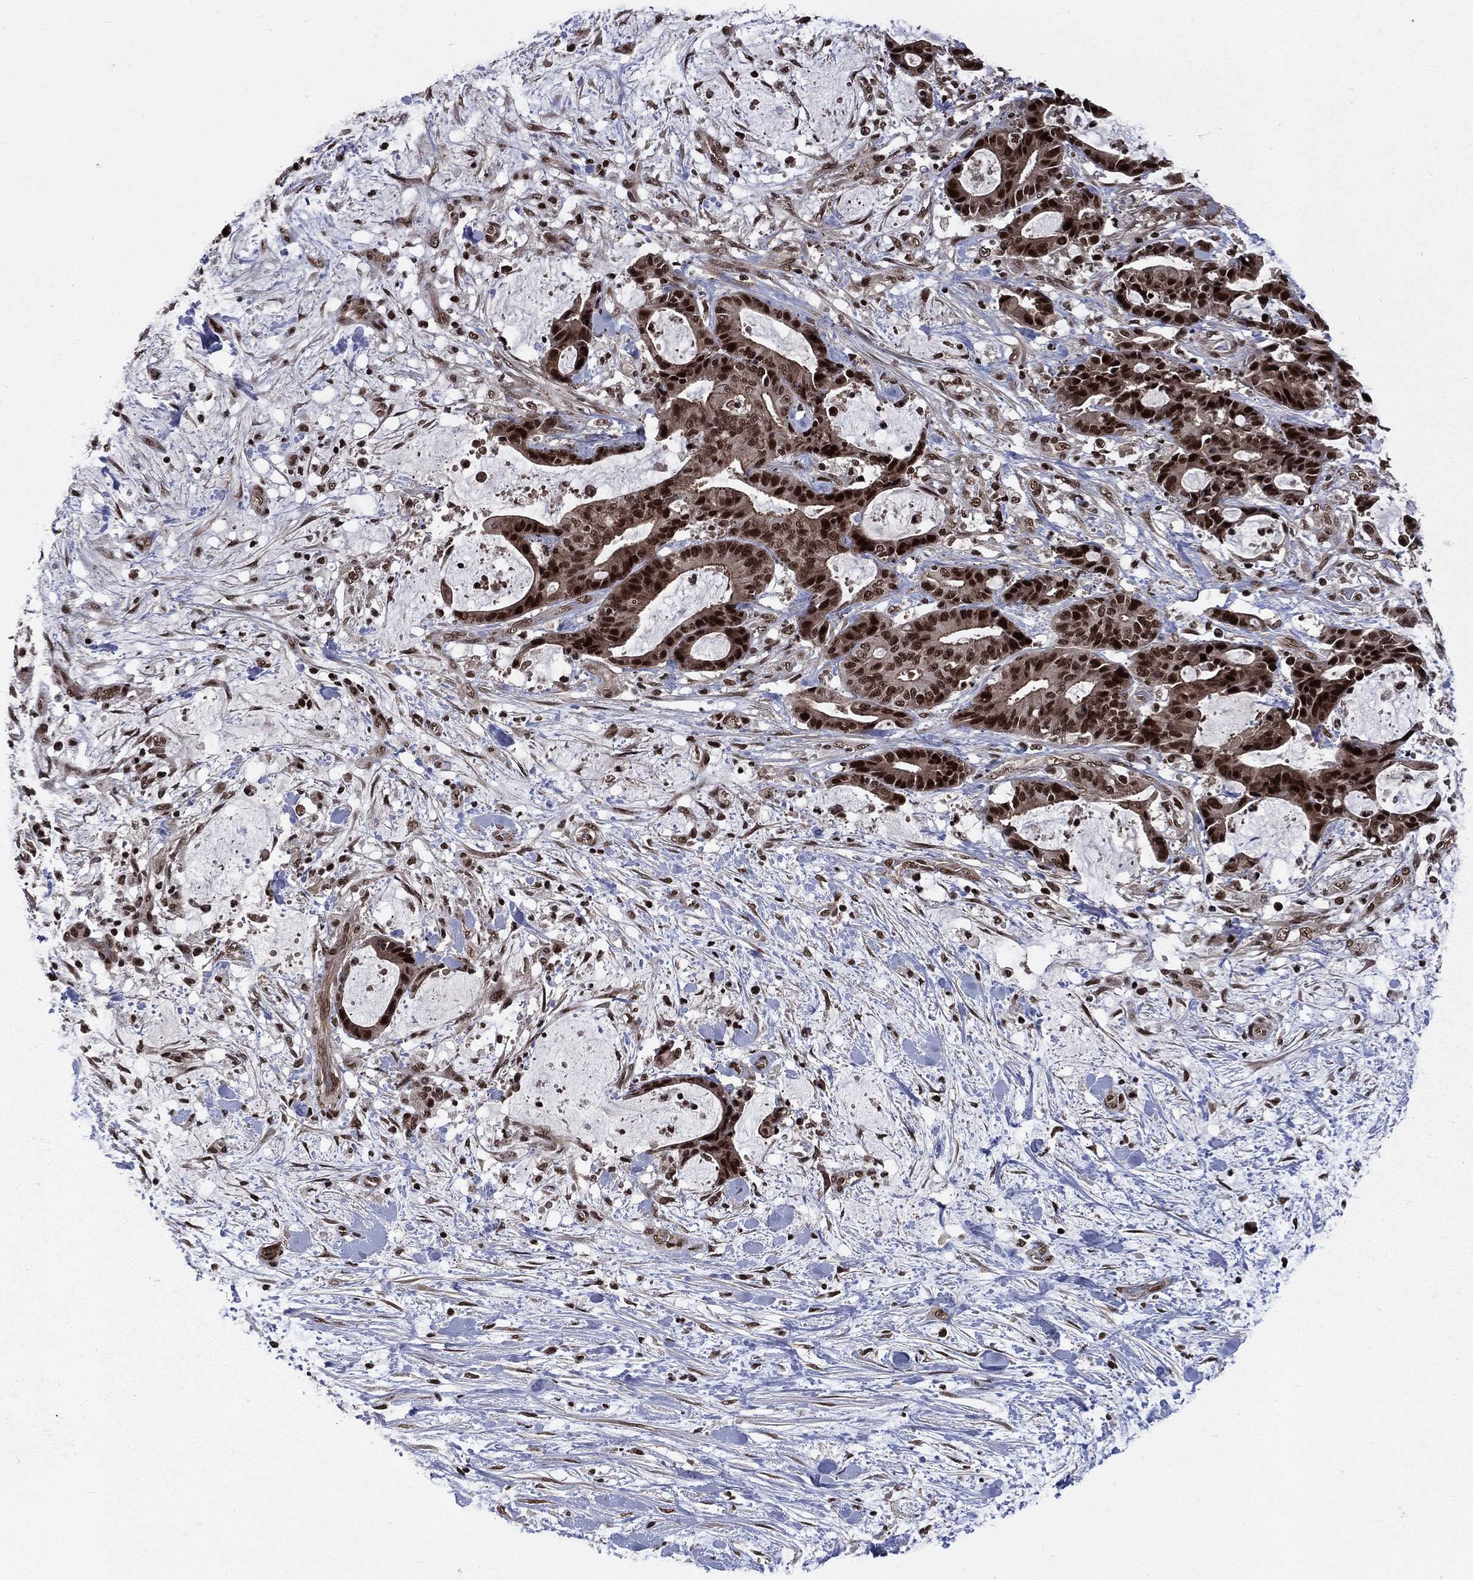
{"staining": {"intensity": "strong", "quantity": ">75%", "location": "nuclear"}, "tissue": "liver cancer", "cell_type": "Tumor cells", "image_type": "cancer", "snomed": [{"axis": "morphology", "description": "Cholangiocarcinoma"}, {"axis": "topography", "description": "Liver"}], "caption": "Strong nuclear expression for a protein is present in approximately >75% of tumor cells of cholangiocarcinoma (liver) using IHC.", "gene": "SMC3", "patient": {"sex": "female", "age": 73}}